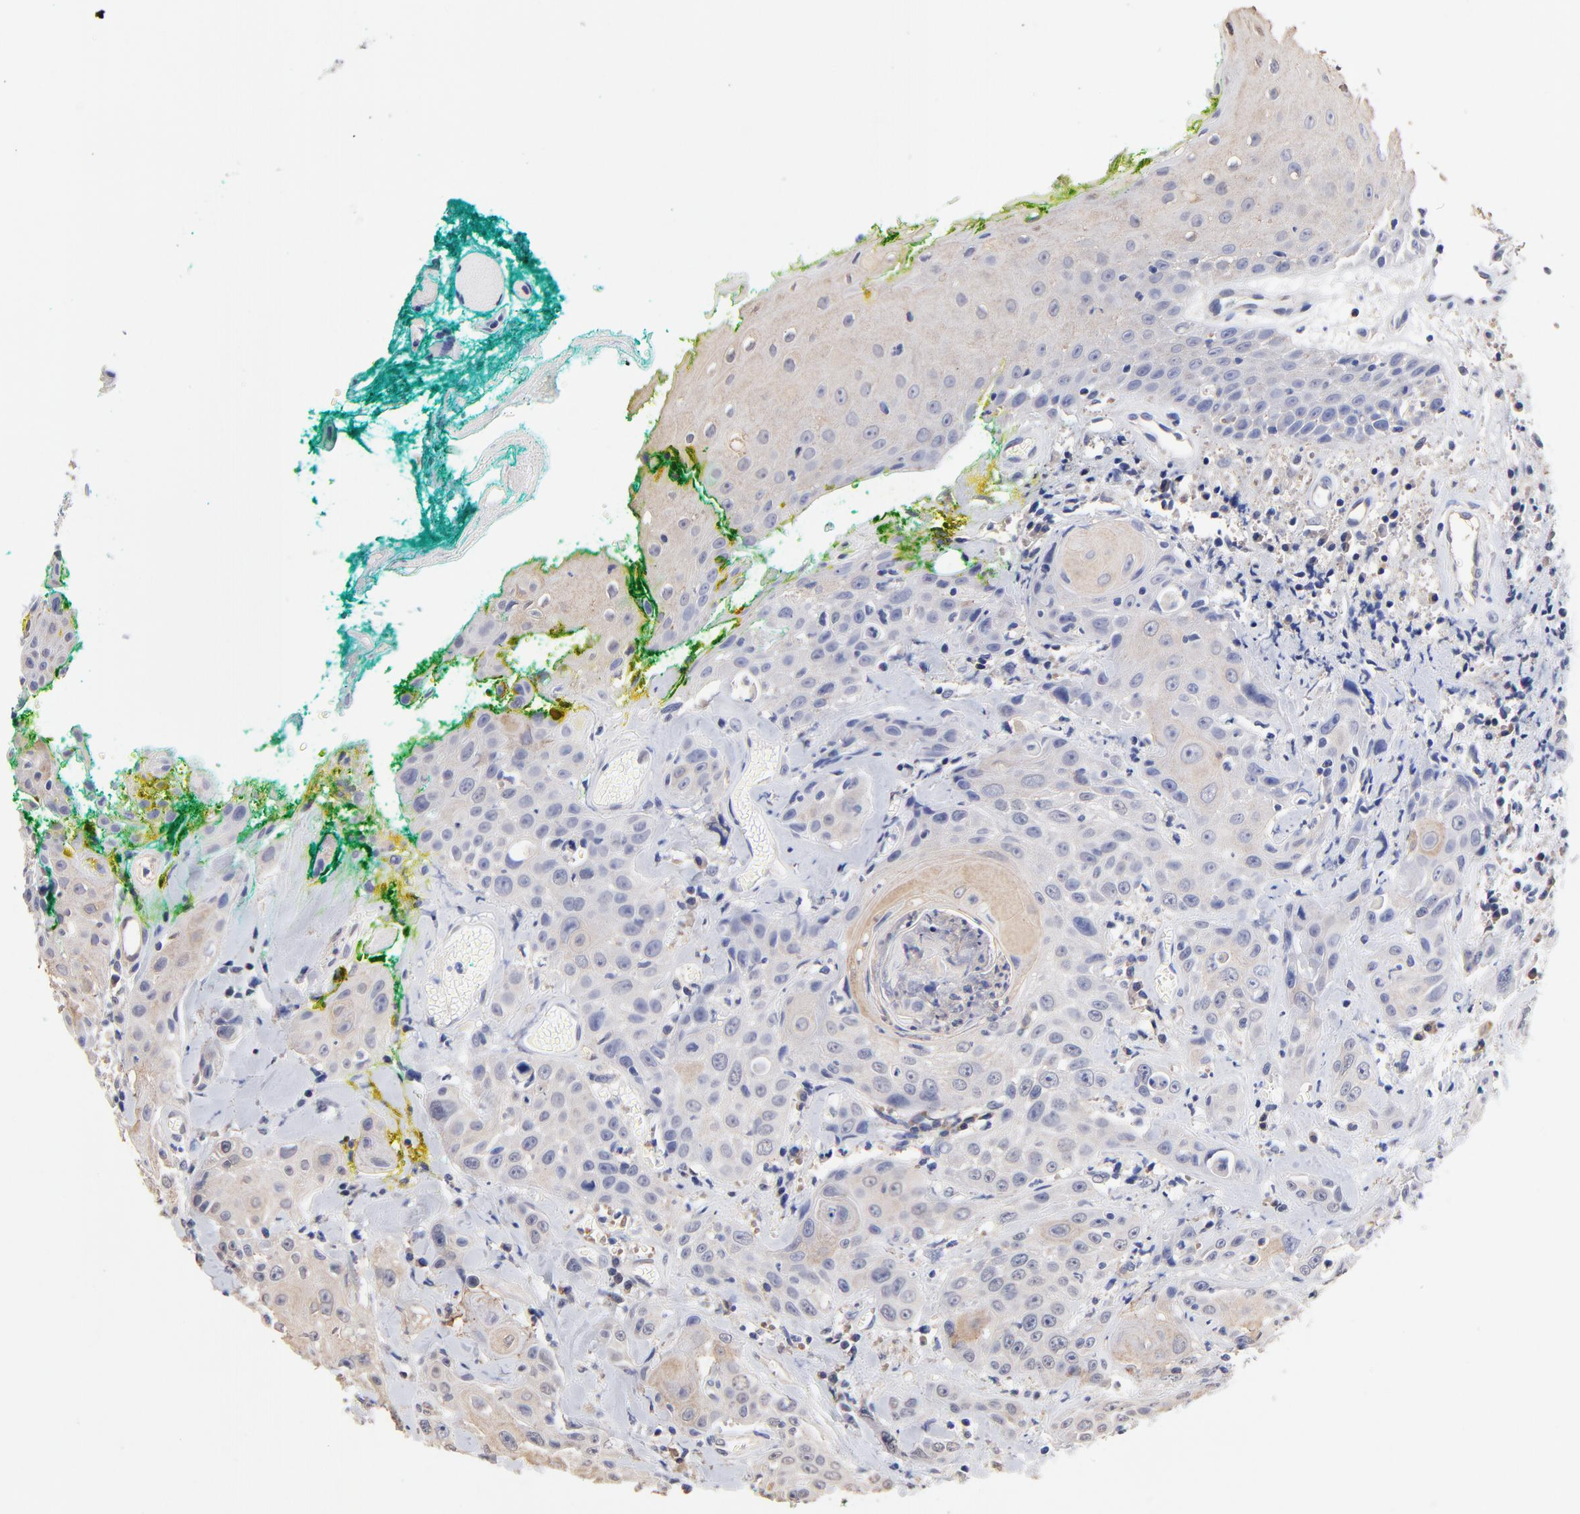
{"staining": {"intensity": "moderate", "quantity": "25%-75%", "location": "cytoplasmic/membranous"}, "tissue": "head and neck cancer", "cell_type": "Tumor cells", "image_type": "cancer", "snomed": [{"axis": "morphology", "description": "Squamous cell carcinoma, NOS"}, {"axis": "topography", "description": "Oral tissue"}, {"axis": "topography", "description": "Head-Neck"}], "caption": "High-magnification brightfield microscopy of head and neck squamous cell carcinoma stained with DAB (brown) and counterstained with hematoxylin (blue). tumor cells exhibit moderate cytoplasmic/membranous positivity is seen in about25%-75% of cells. (DAB (3,3'-diaminobenzidine) IHC, brown staining for protein, blue staining for nuclei).", "gene": "TWNK", "patient": {"sex": "female", "age": 82}}